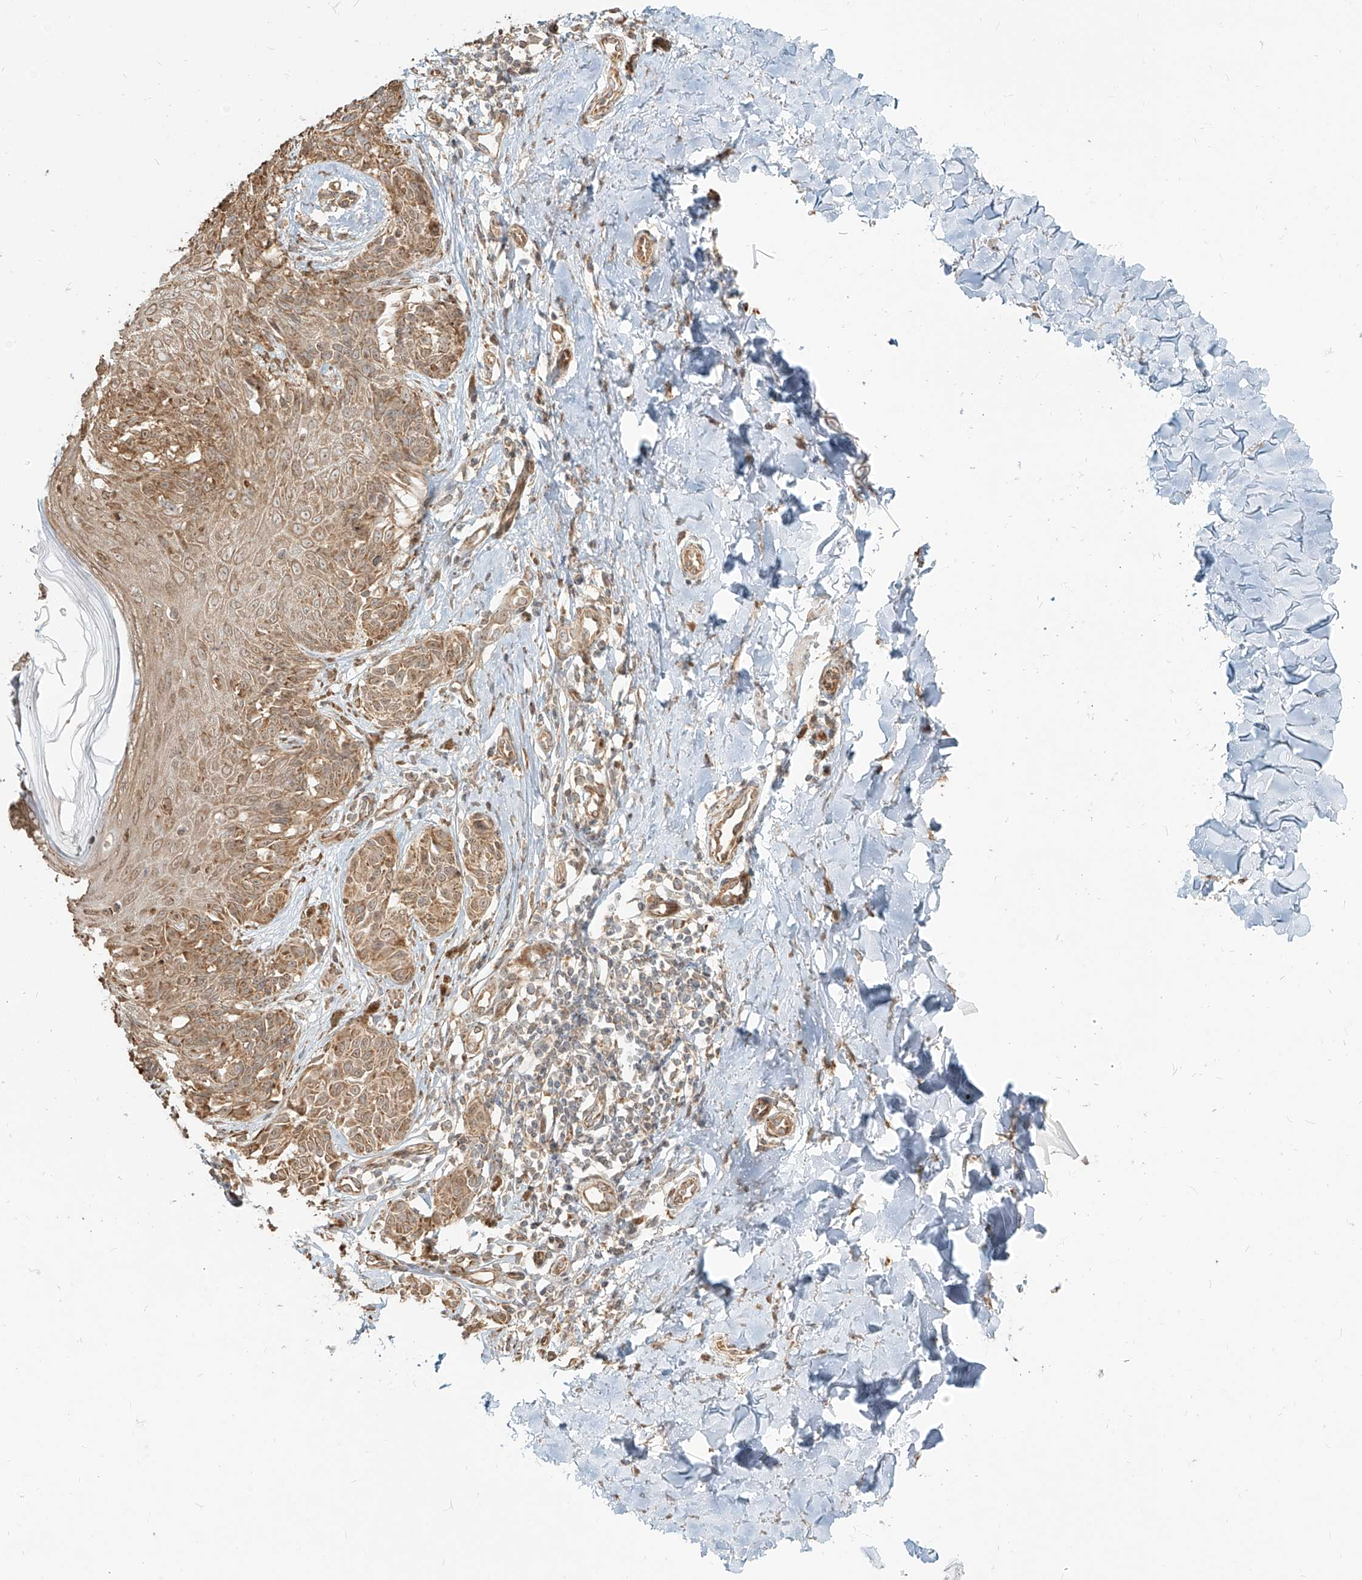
{"staining": {"intensity": "moderate", "quantity": ">75%", "location": "cytoplasmic/membranous"}, "tissue": "melanoma", "cell_type": "Tumor cells", "image_type": "cancer", "snomed": [{"axis": "morphology", "description": "Malignant melanoma, NOS"}, {"axis": "topography", "description": "Skin"}], "caption": "Immunohistochemical staining of malignant melanoma reveals medium levels of moderate cytoplasmic/membranous staining in about >75% of tumor cells.", "gene": "UBE2K", "patient": {"sex": "male", "age": 53}}